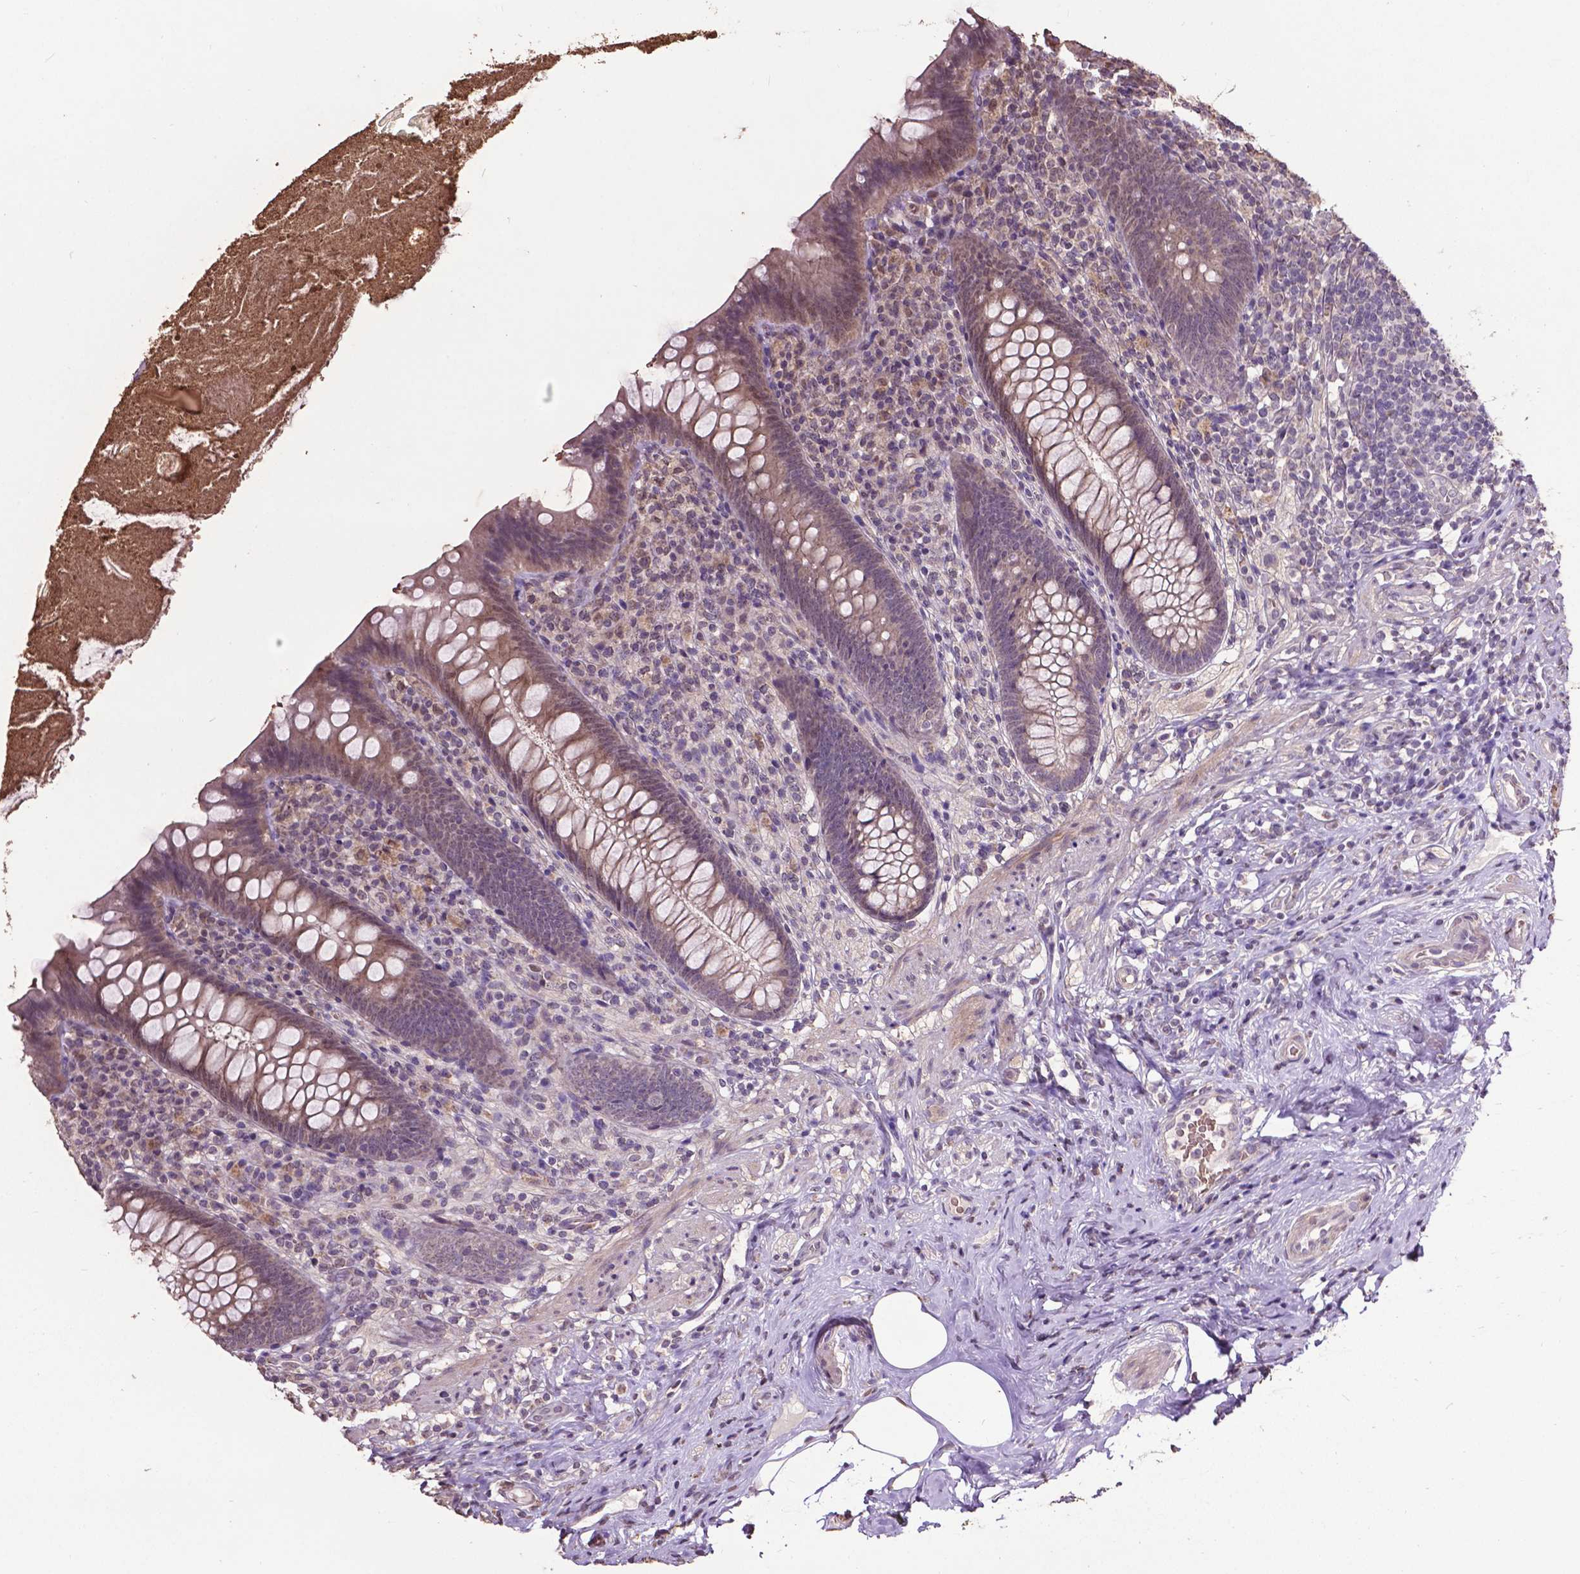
{"staining": {"intensity": "weak", "quantity": "25%-75%", "location": "cytoplasmic/membranous"}, "tissue": "appendix", "cell_type": "Glandular cells", "image_type": "normal", "snomed": [{"axis": "morphology", "description": "Normal tissue, NOS"}, {"axis": "topography", "description": "Appendix"}], "caption": "This photomicrograph demonstrates IHC staining of normal human appendix, with low weak cytoplasmic/membranous staining in approximately 25%-75% of glandular cells.", "gene": "GLRA2", "patient": {"sex": "male", "age": 47}}